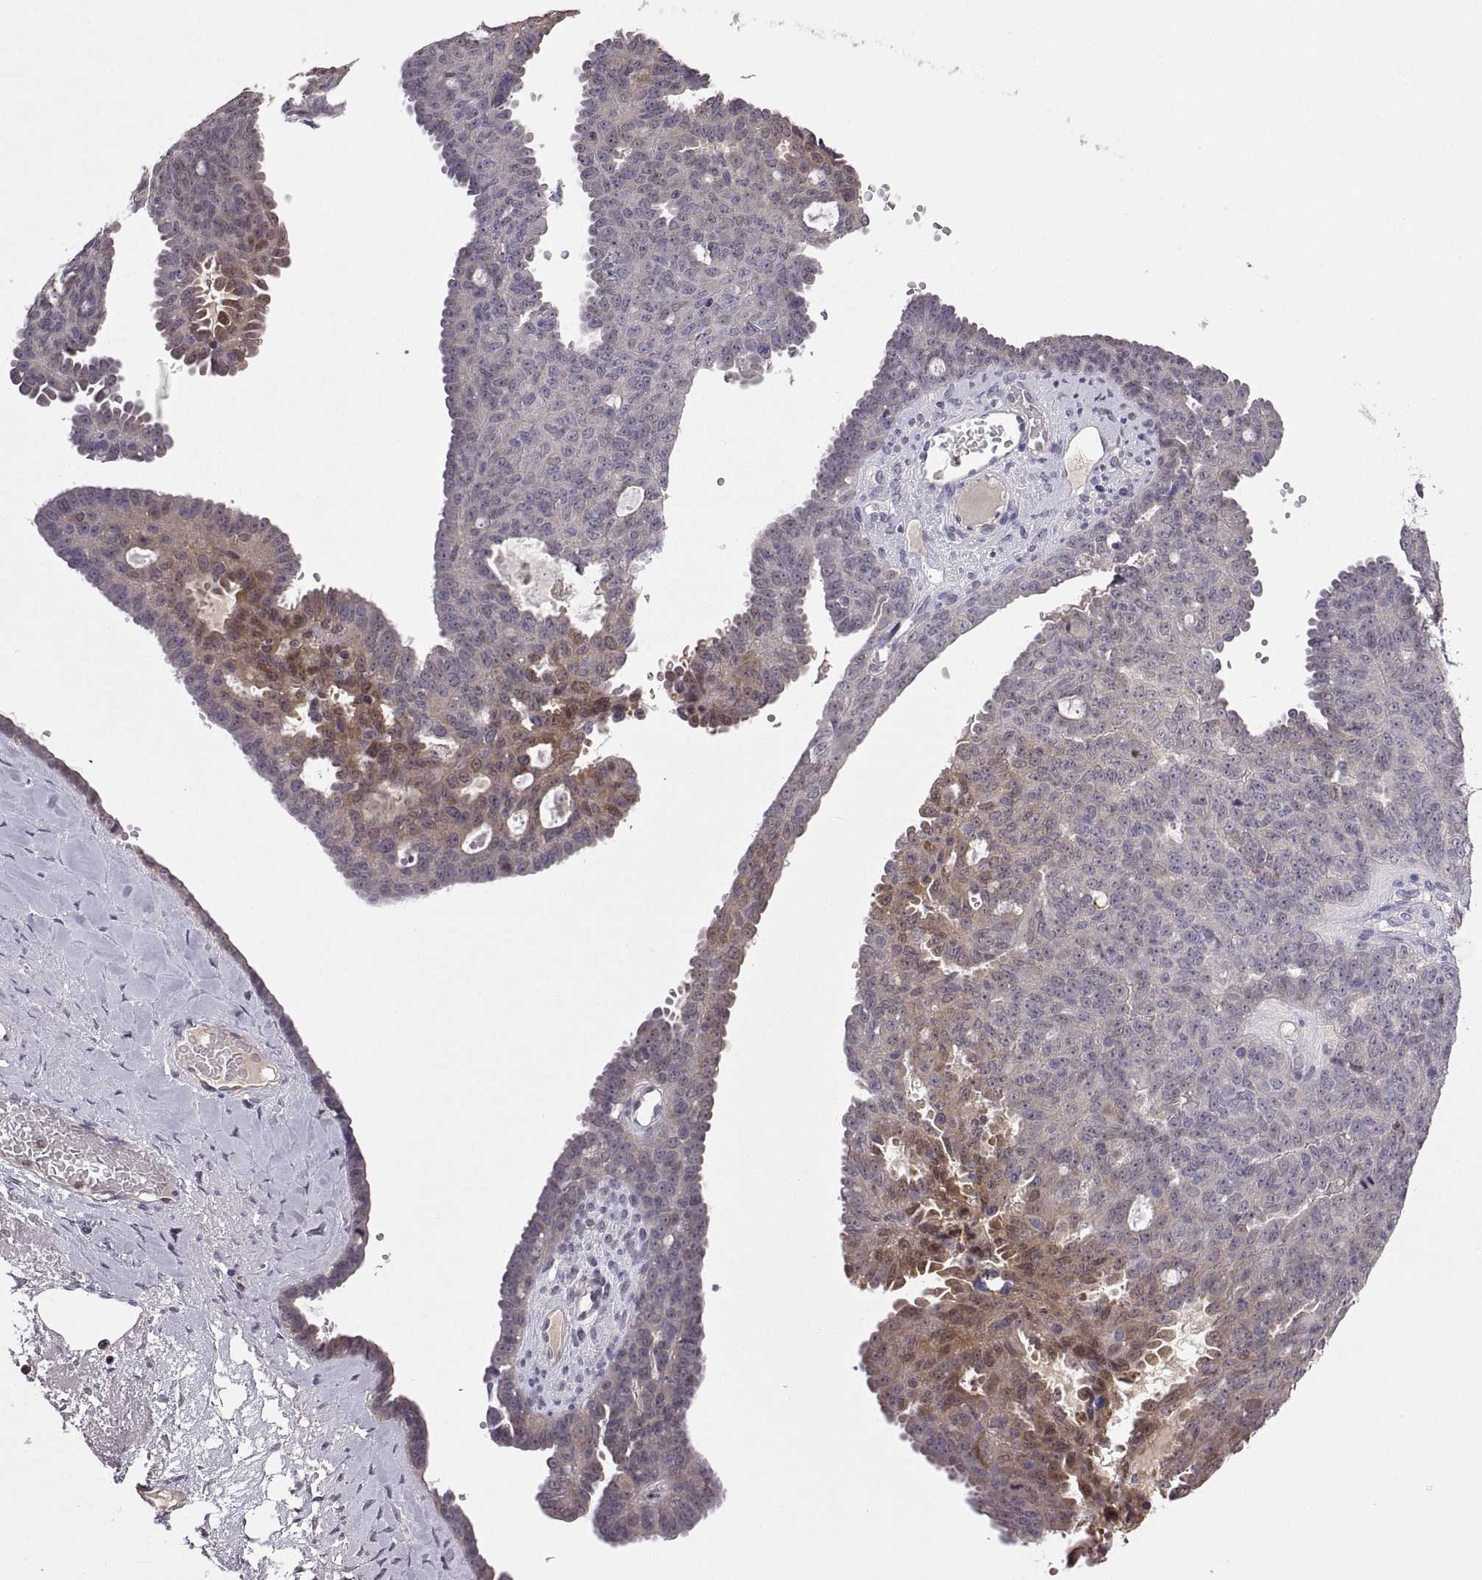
{"staining": {"intensity": "negative", "quantity": "none", "location": "none"}, "tissue": "ovarian cancer", "cell_type": "Tumor cells", "image_type": "cancer", "snomed": [{"axis": "morphology", "description": "Cystadenocarcinoma, serous, NOS"}, {"axis": "topography", "description": "Ovary"}], "caption": "IHC histopathology image of ovarian serous cystadenocarcinoma stained for a protein (brown), which displays no expression in tumor cells.", "gene": "FGF9", "patient": {"sex": "female", "age": 71}}